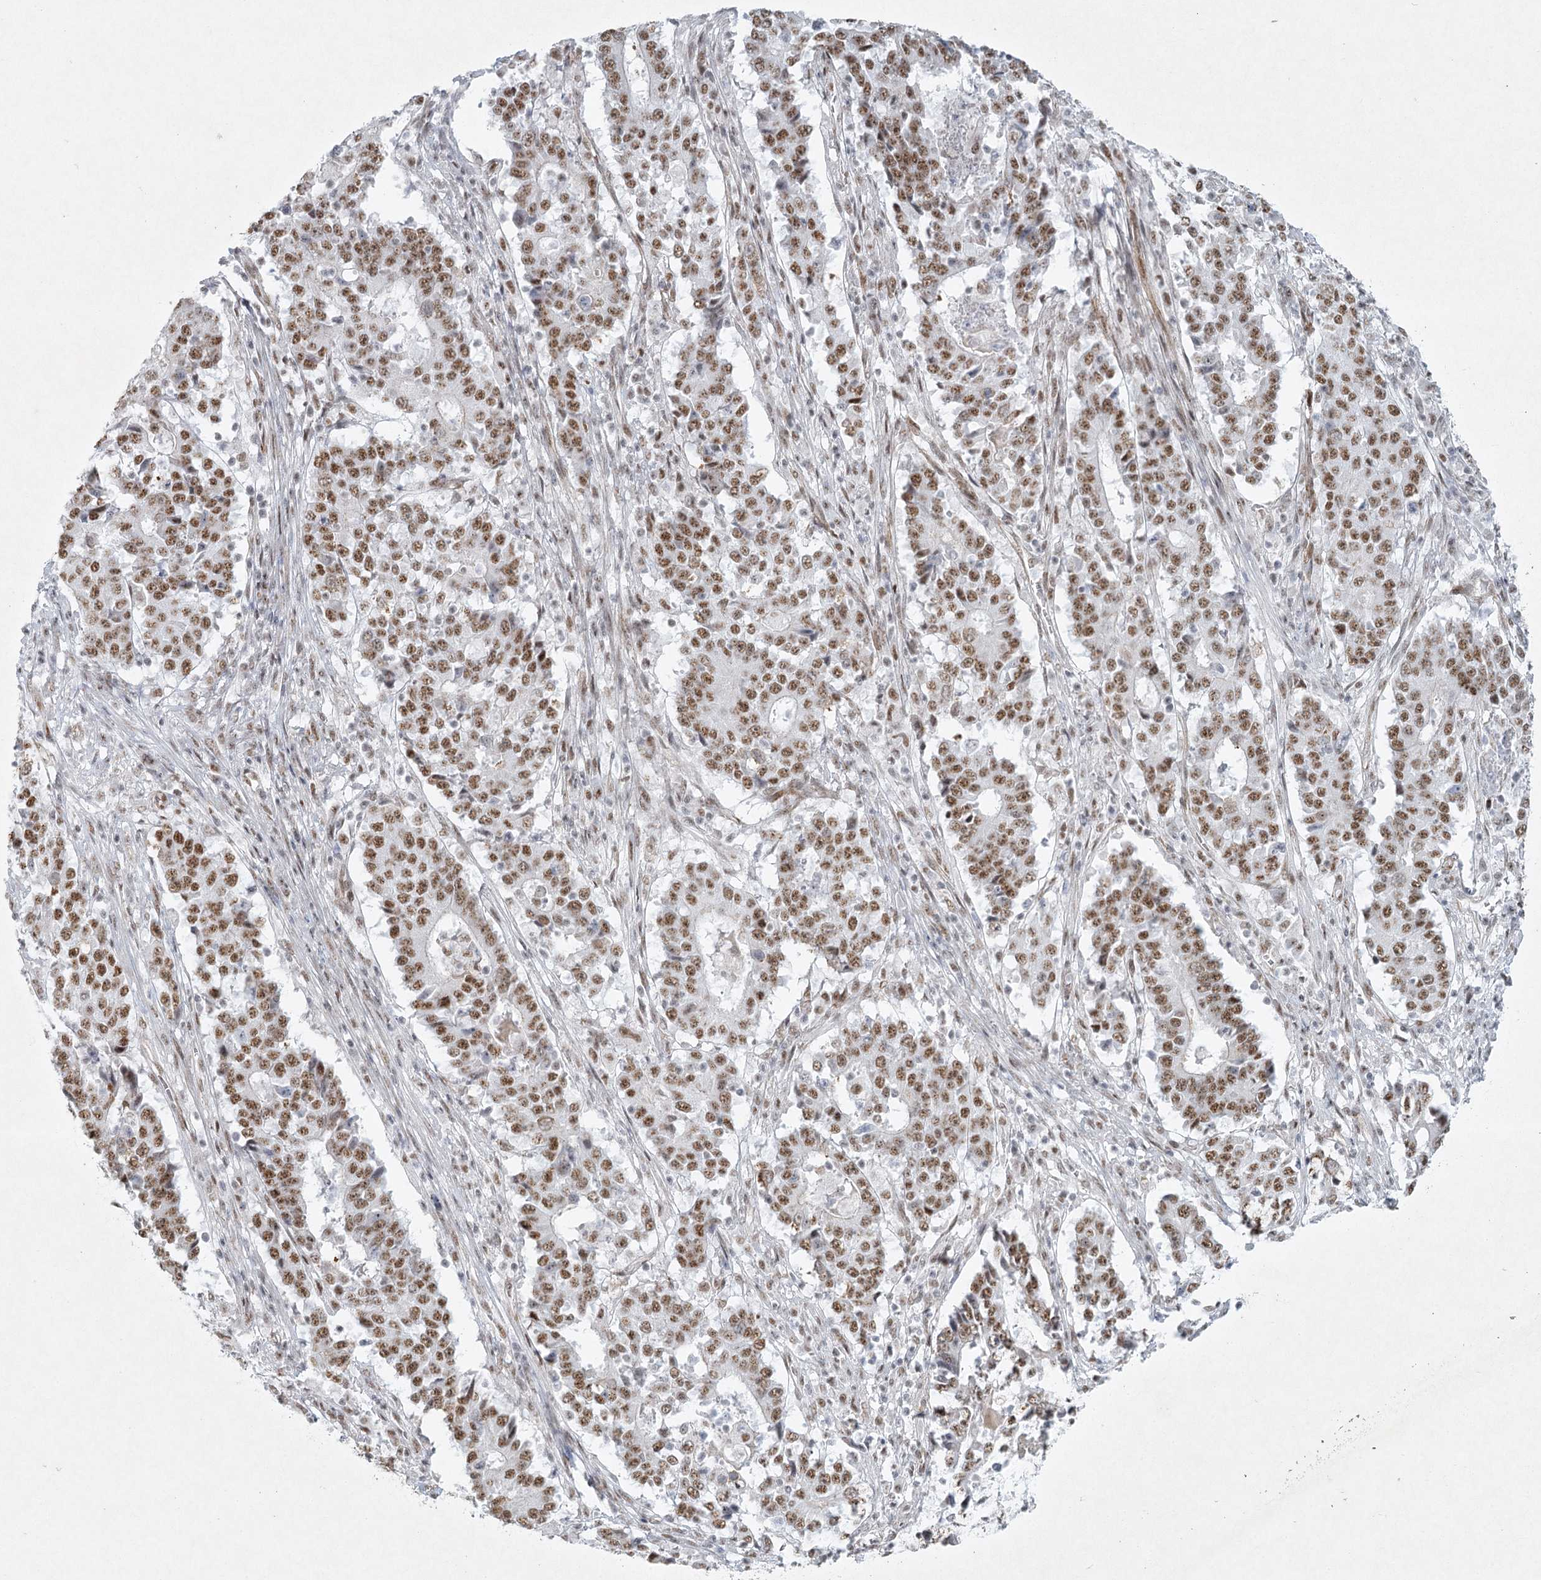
{"staining": {"intensity": "moderate", "quantity": ">75%", "location": "nuclear"}, "tissue": "stomach cancer", "cell_type": "Tumor cells", "image_type": "cancer", "snomed": [{"axis": "morphology", "description": "Adenocarcinoma, NOS"}, {"axis": "topography", "description": "Stomach"}], "caption": "About >75% of tumor cells in human stomach cancer (adenocarcinoma) demonstrate moderate nuclear protein expression as visualized by brown immunohistochemical staining.", "gene": "U2SURP", "patient": {"sex": "male", "age": 59}}